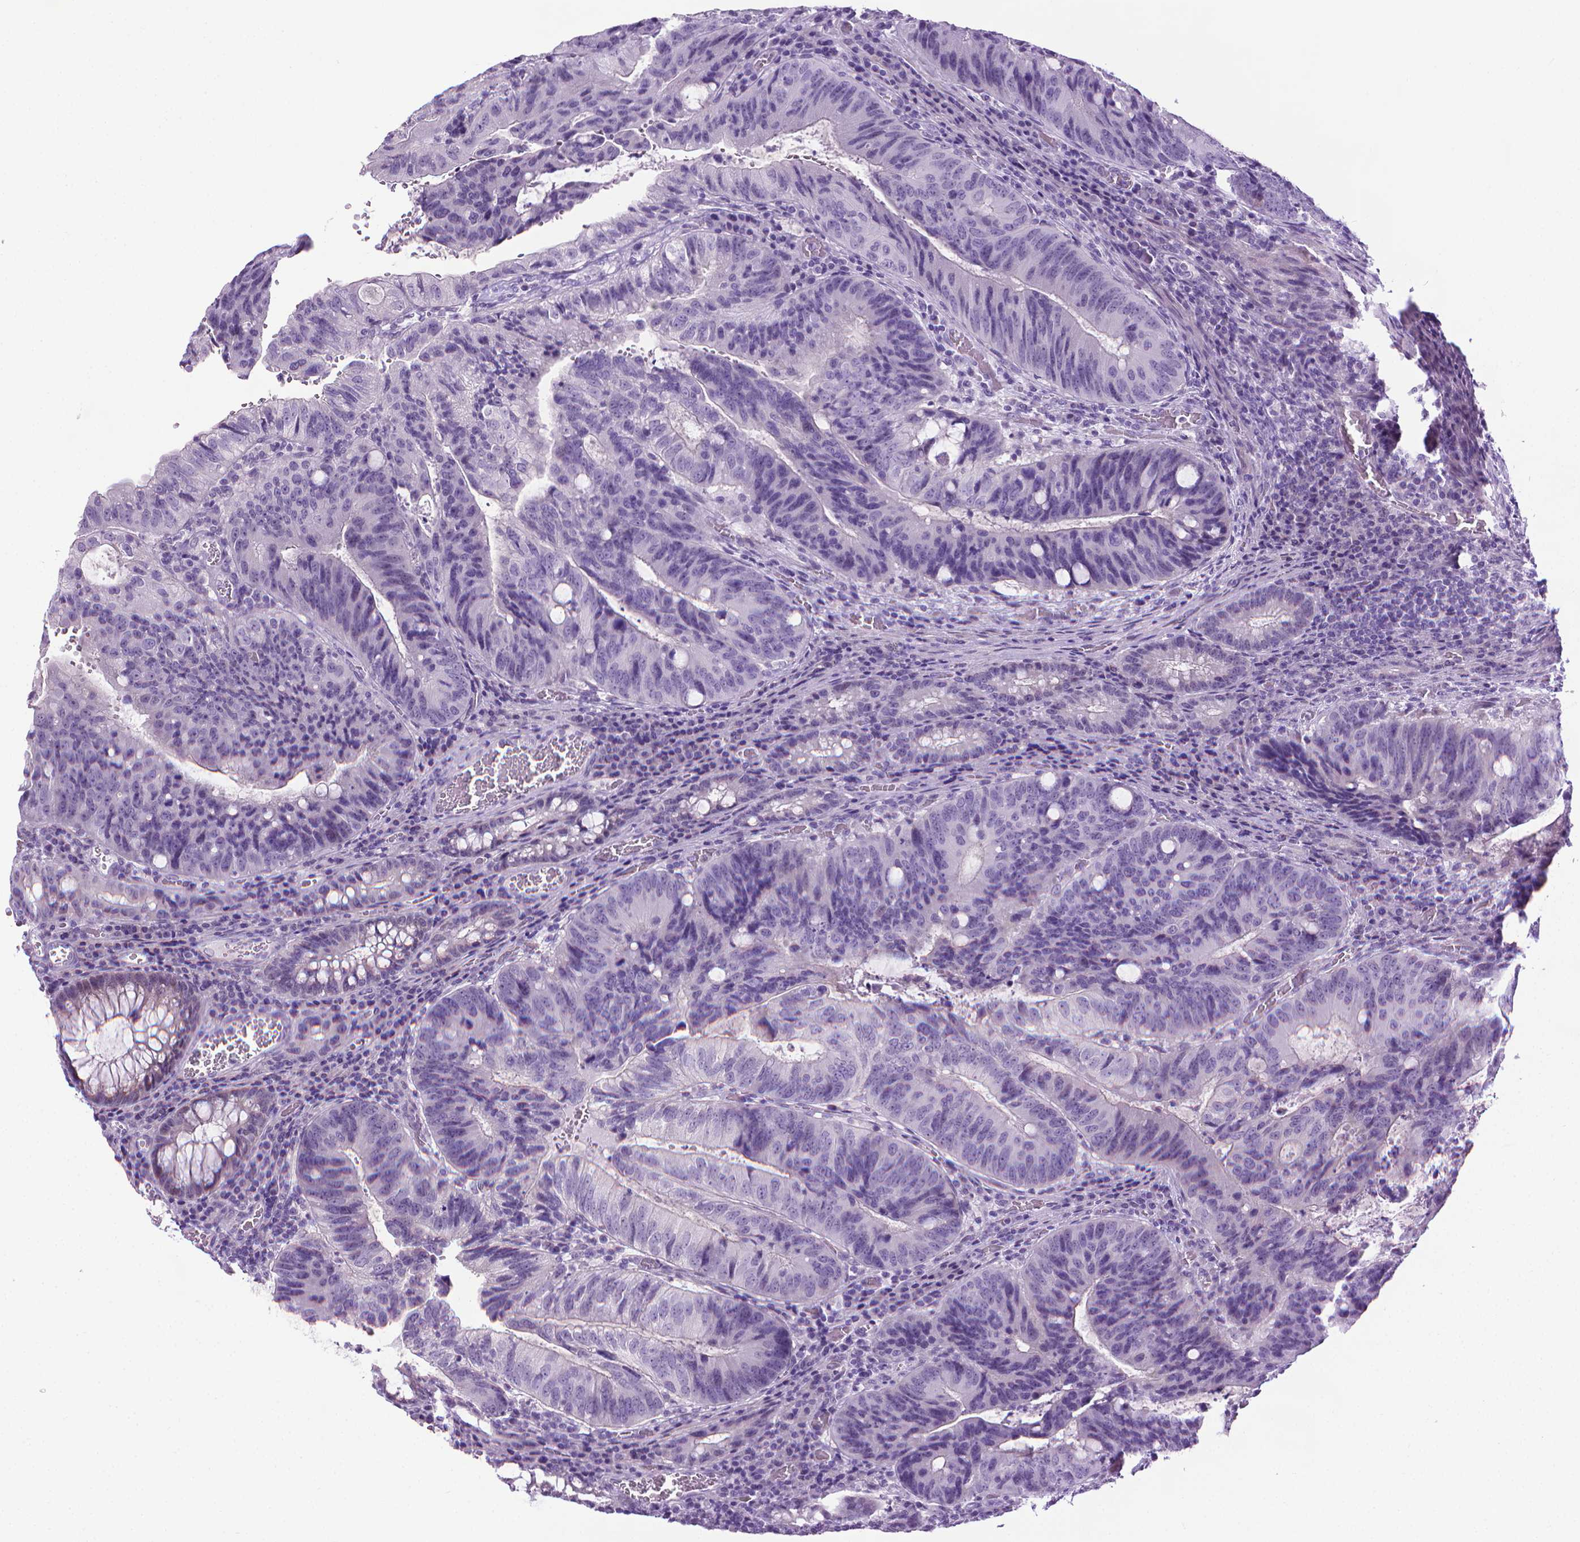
{"staining": {"intensity": "negative", "quantity": "none", "location": "none"}, "tissue": "colorectal cancer", "cell_type": "Tumor cells", "image_type": "cancer", "snomed": [{"axis": "morphology", "description": "Adenocarcinoma, NOS"}, {"axis": "topography", "description": "Colon"}], "caption": "There is no significant expression in tumor cells of colorectal cancer. The staining is performed using DAB brown chromogen with nuclei counter-stained in using hematoxylin.", "gene": "DNAI7", "patient": {"sex": "male", "age": 67}}